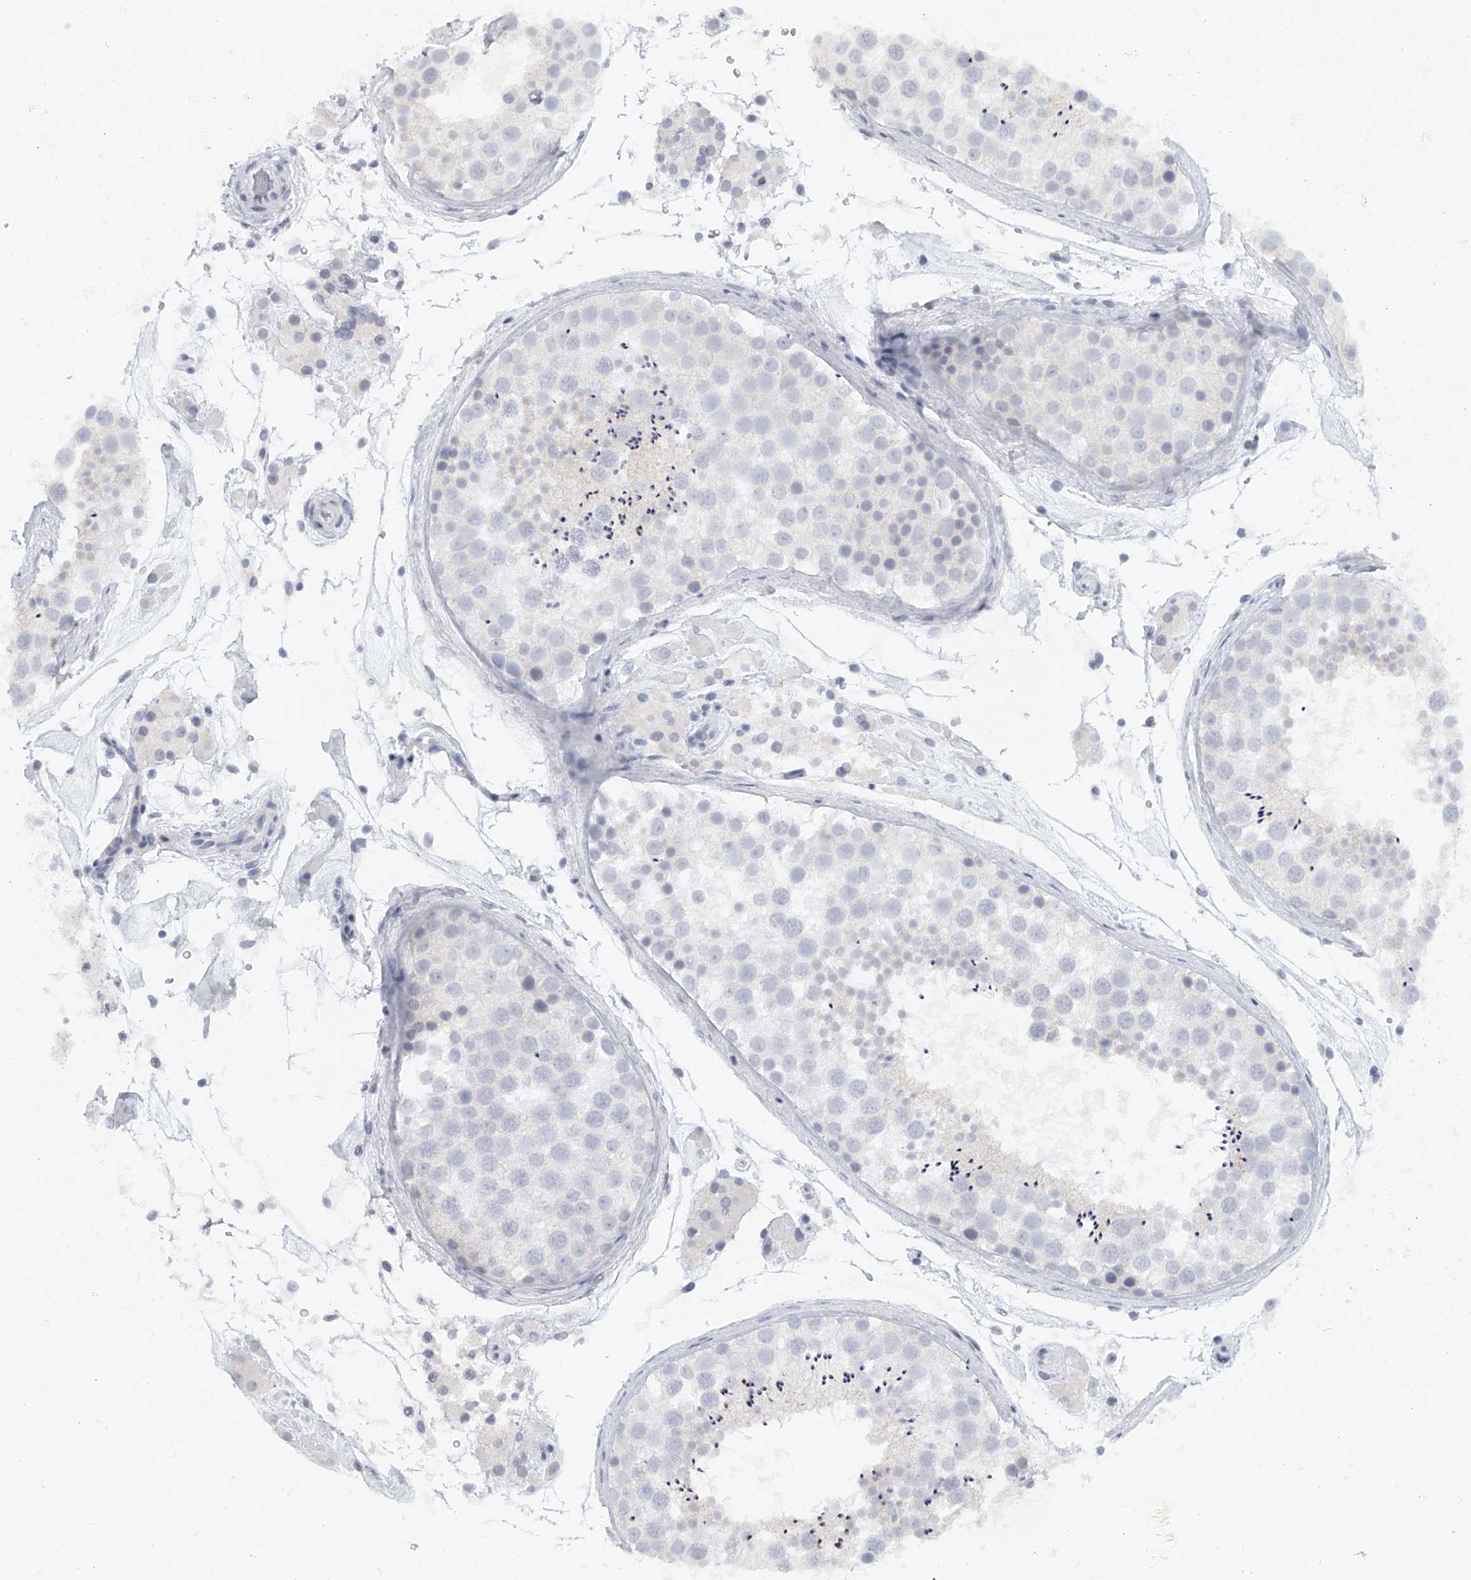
{"staining": {"intensity": "negative", "quantity": "none", "location": "none"}, "tissue": "testis", "cell_type": "Cells in seminiferous ducts", "image_type": "normal", "snomed": [{"axis": "morphology", "description": "Normal tissue, NOS"}, {"axis": "topography", "description": "Testis"}], "caption": "This micrograph is of normal testis stained with immunohistochemistry (IHC) to label a protein in brown with the nuclei are counter-stained blue. There is no staining in cells in seminiferous ducts.", "gene": "FAT2", "patient": {"sex": "male", "age": 46}}